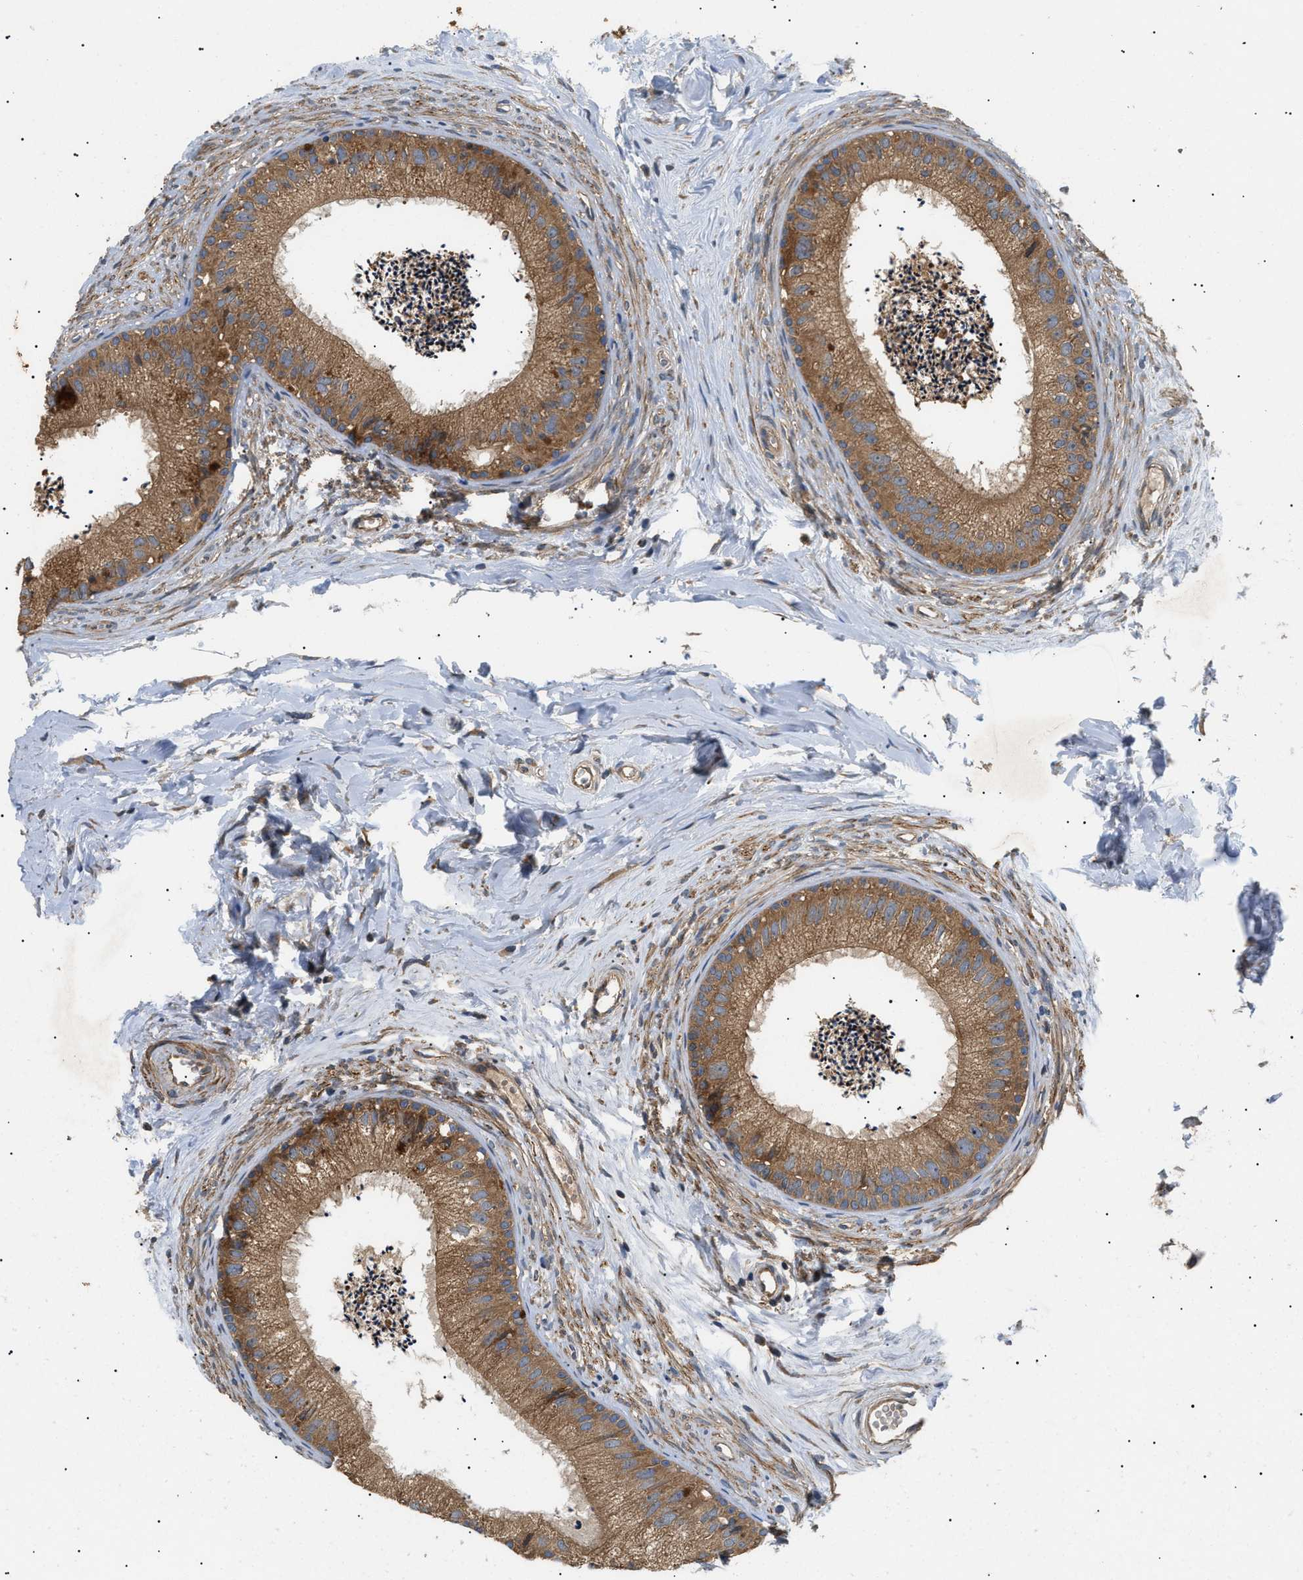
{"staining": {"intensity": "moderate", "quantity": ">75%", "location": "cytoplasmic/membranous"}, "tissue": "epididymis", "cell_type": "Glandular cells", "image_type": "normal", "snomed": [{"axis": "morphology", "description": "Normal tissue, NOS"}, {"axis": "topography", "description": "Epididymis"}], "caption": "Immunohistochemistry (IHC) of normal human epididymis shows medium levels of moderate cytoplasmic/membranous staining in approximately >75% of glandular cells.", "gene": "PPM1B", "patient": {"sex": "male", "age": 56}}